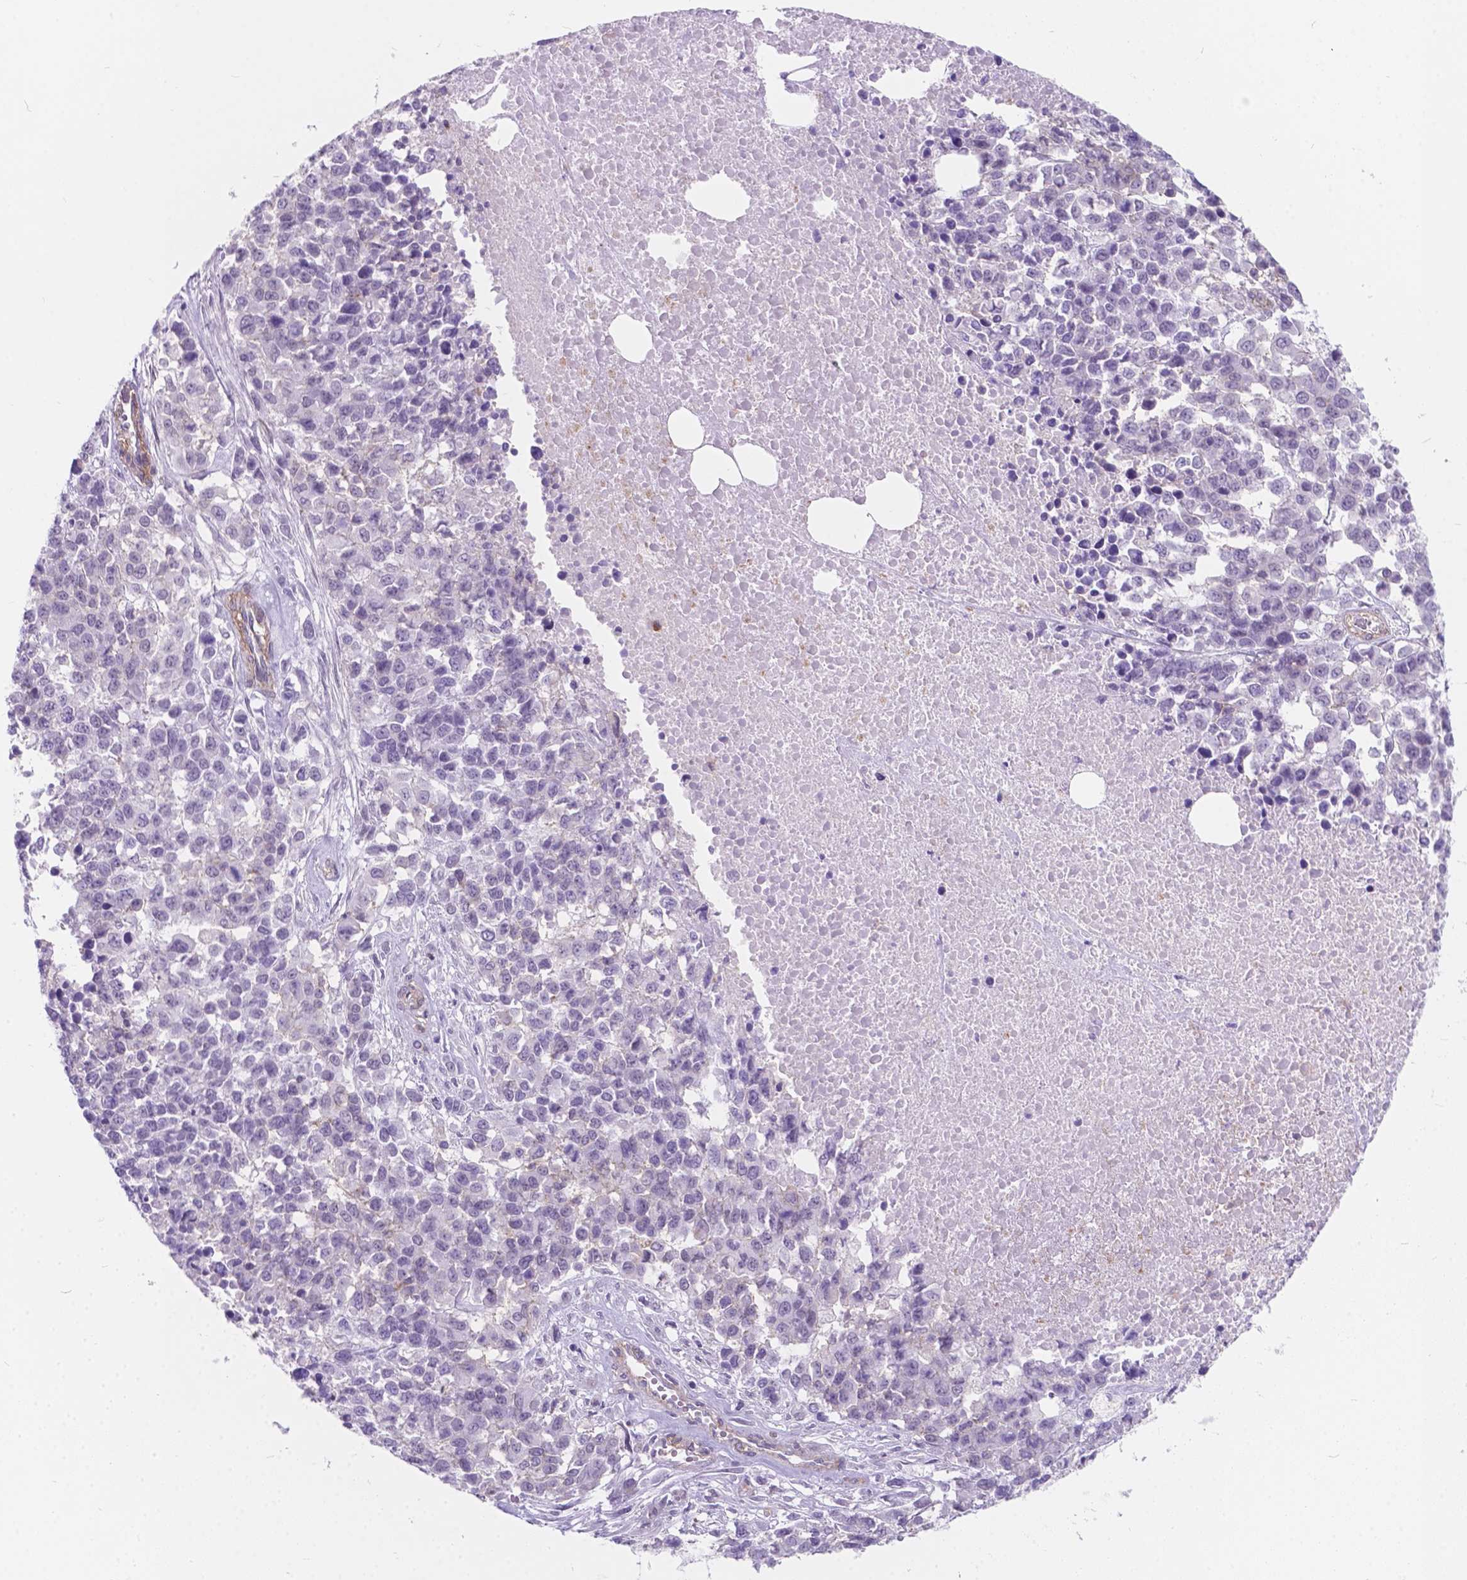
{"staining": {"intensity": "negative", "quantity": "none", "location": "none"}, "tissue": "melanoma", "cell_type": "Tumor cells", "image_type": "cancer", "snomed": [{"axis": "morphology", "description": "Malignant melanoma, Metastatic site"}, {"axis": "topography", "description": "Skin"}], "caption": "Photomicrograph shows no protein positivity in tumor cells of malignant melanoma (metastatic site) tissue. Brightfield microscopy of IHC stained with DAB (3,3'-diaminobenzidine) (brown) and hematoxylin (blue), captured at high magnification.", "gene": "KIAA0040", "patient": {"sex": "male", "age": 84}}